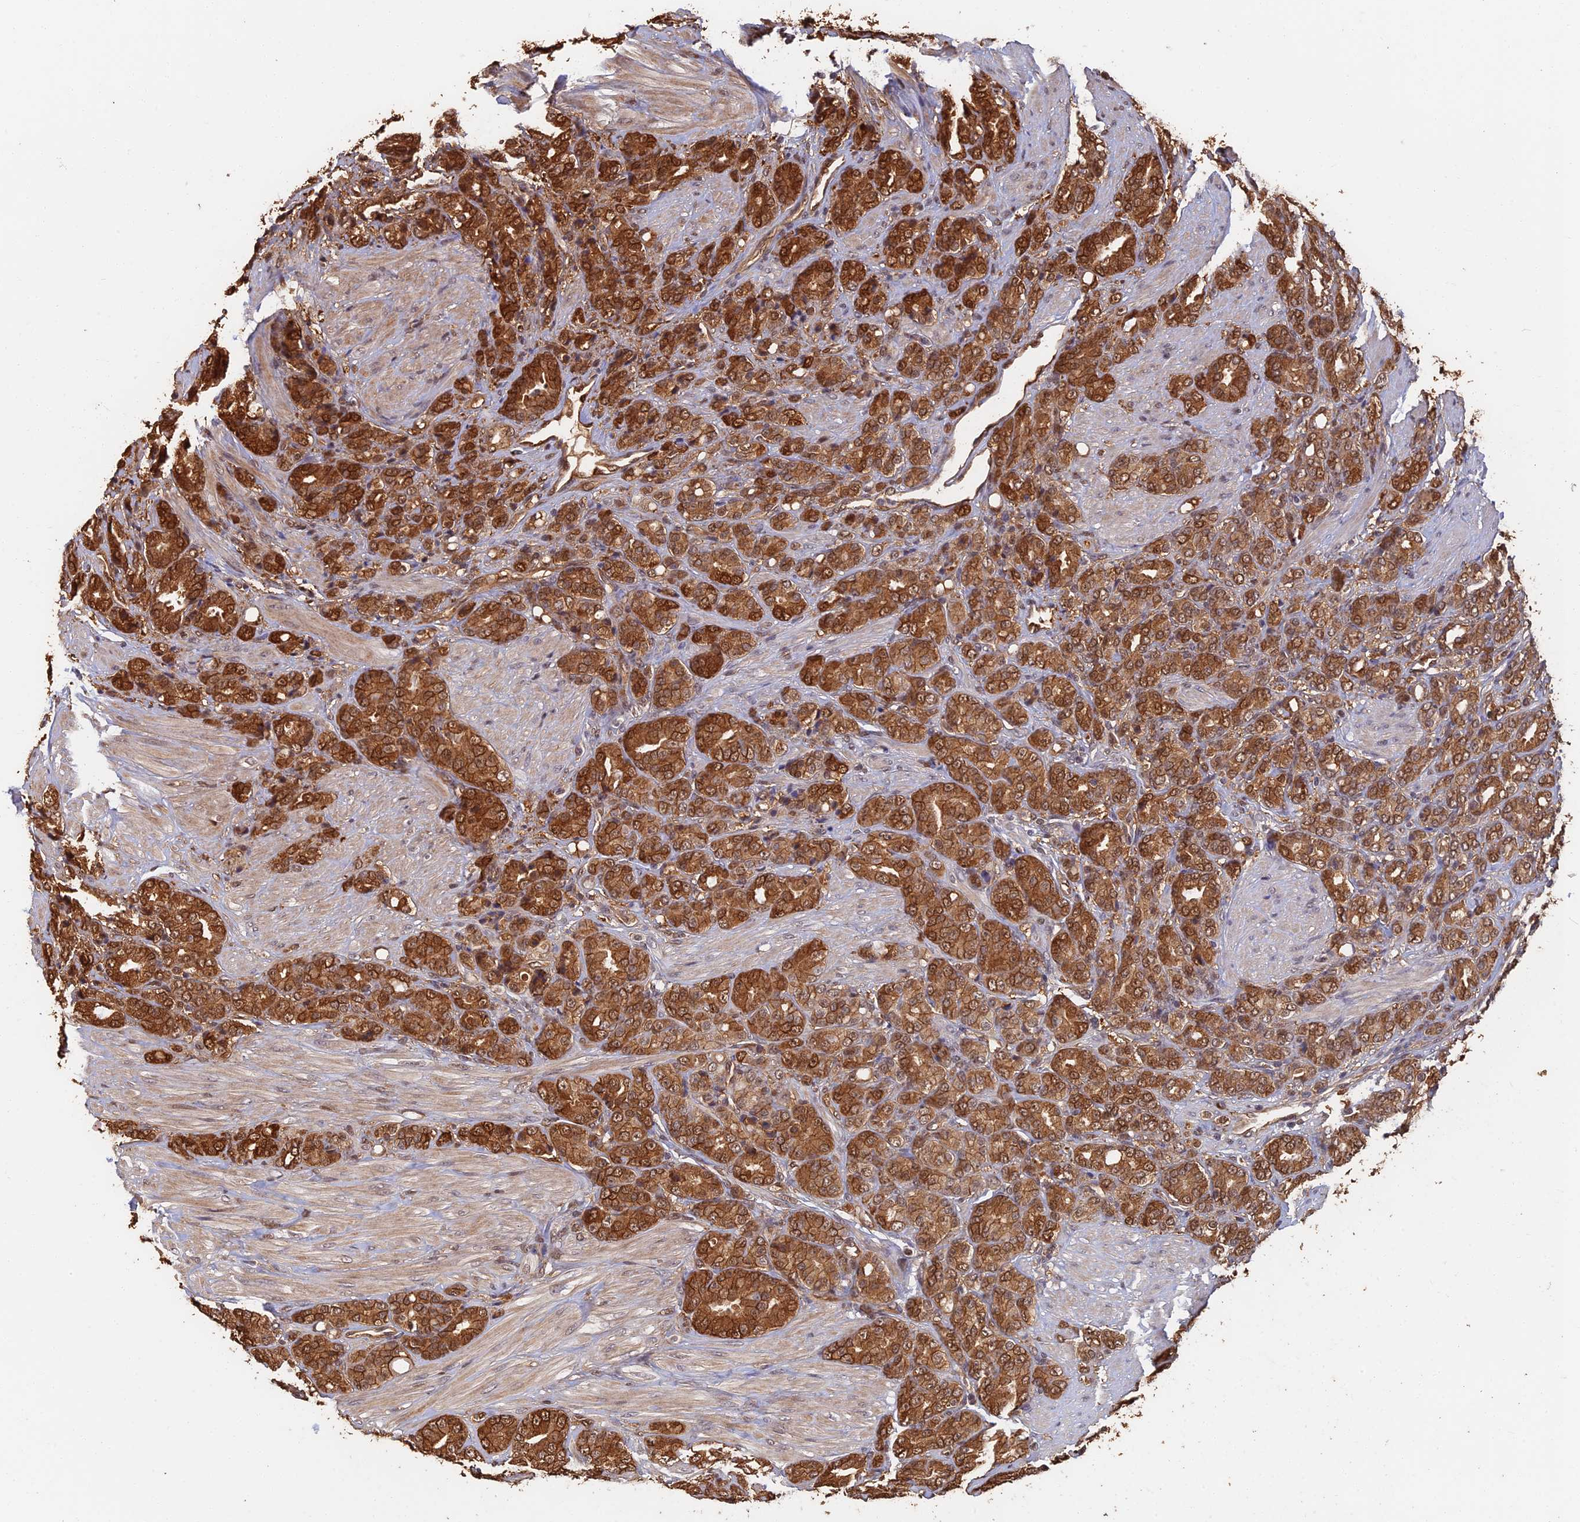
{"staining": {"intensity": "strong", "quantity": ">75%", "location": "cytoplasmic/membranous"}, "tissue": "prostate cancer", "cell_type": "Tumor cells", "image_type": "cancer", "snomed": [{"axis": "morphology", "description": "Adenocarcinoma, High grade"}, {"axis": "topography", "description": "Prostate"}], "caption": "This image demonstrates immunohistochemistry staining of prostate cancer (adenocarcinoma (high-grade)), with high strong cytoplasmic/membranous positivity in about >75% of tumor cells.", "gene": "LRRN3", "patient": {"sex": "male", "age": 62}}